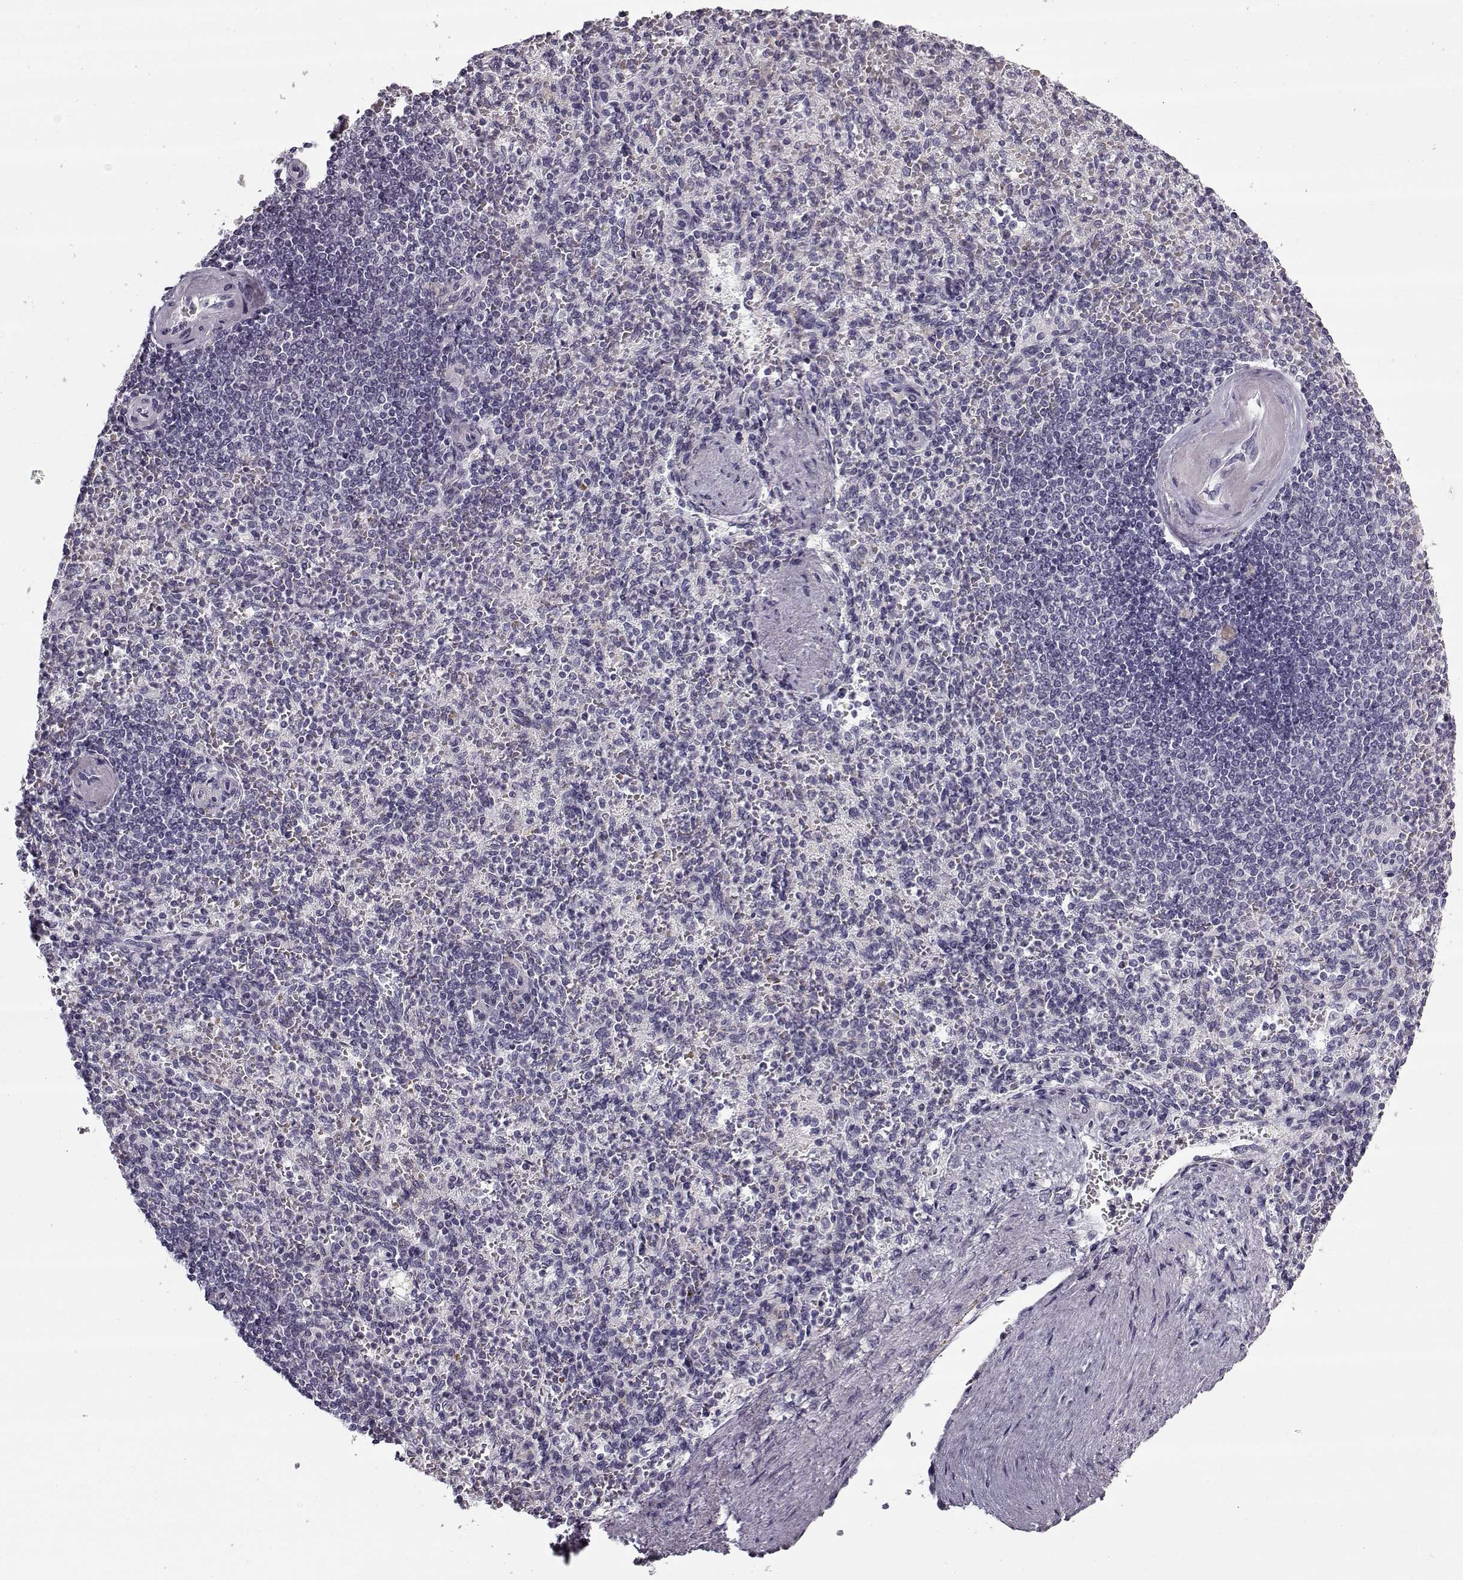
{"staining": {"intensity": "negative", "quantity": "none", "location": "none"}, "tissue": "spleen", "cell_type": "Cells in red pulp", "image_type": "normal", "snomed": [{"axis": "morphology", "description": "Normal tissue, NOS"}, {"axis": "topography", "description": "Spleen"}], "caption": "The micrograph reveals no significant positivity in cells in red pulp of spleen. (DAB IHC with hematoxylin counter stain).", "gene": "SNCA", "patient": {"sex": "female", "age": 74}}